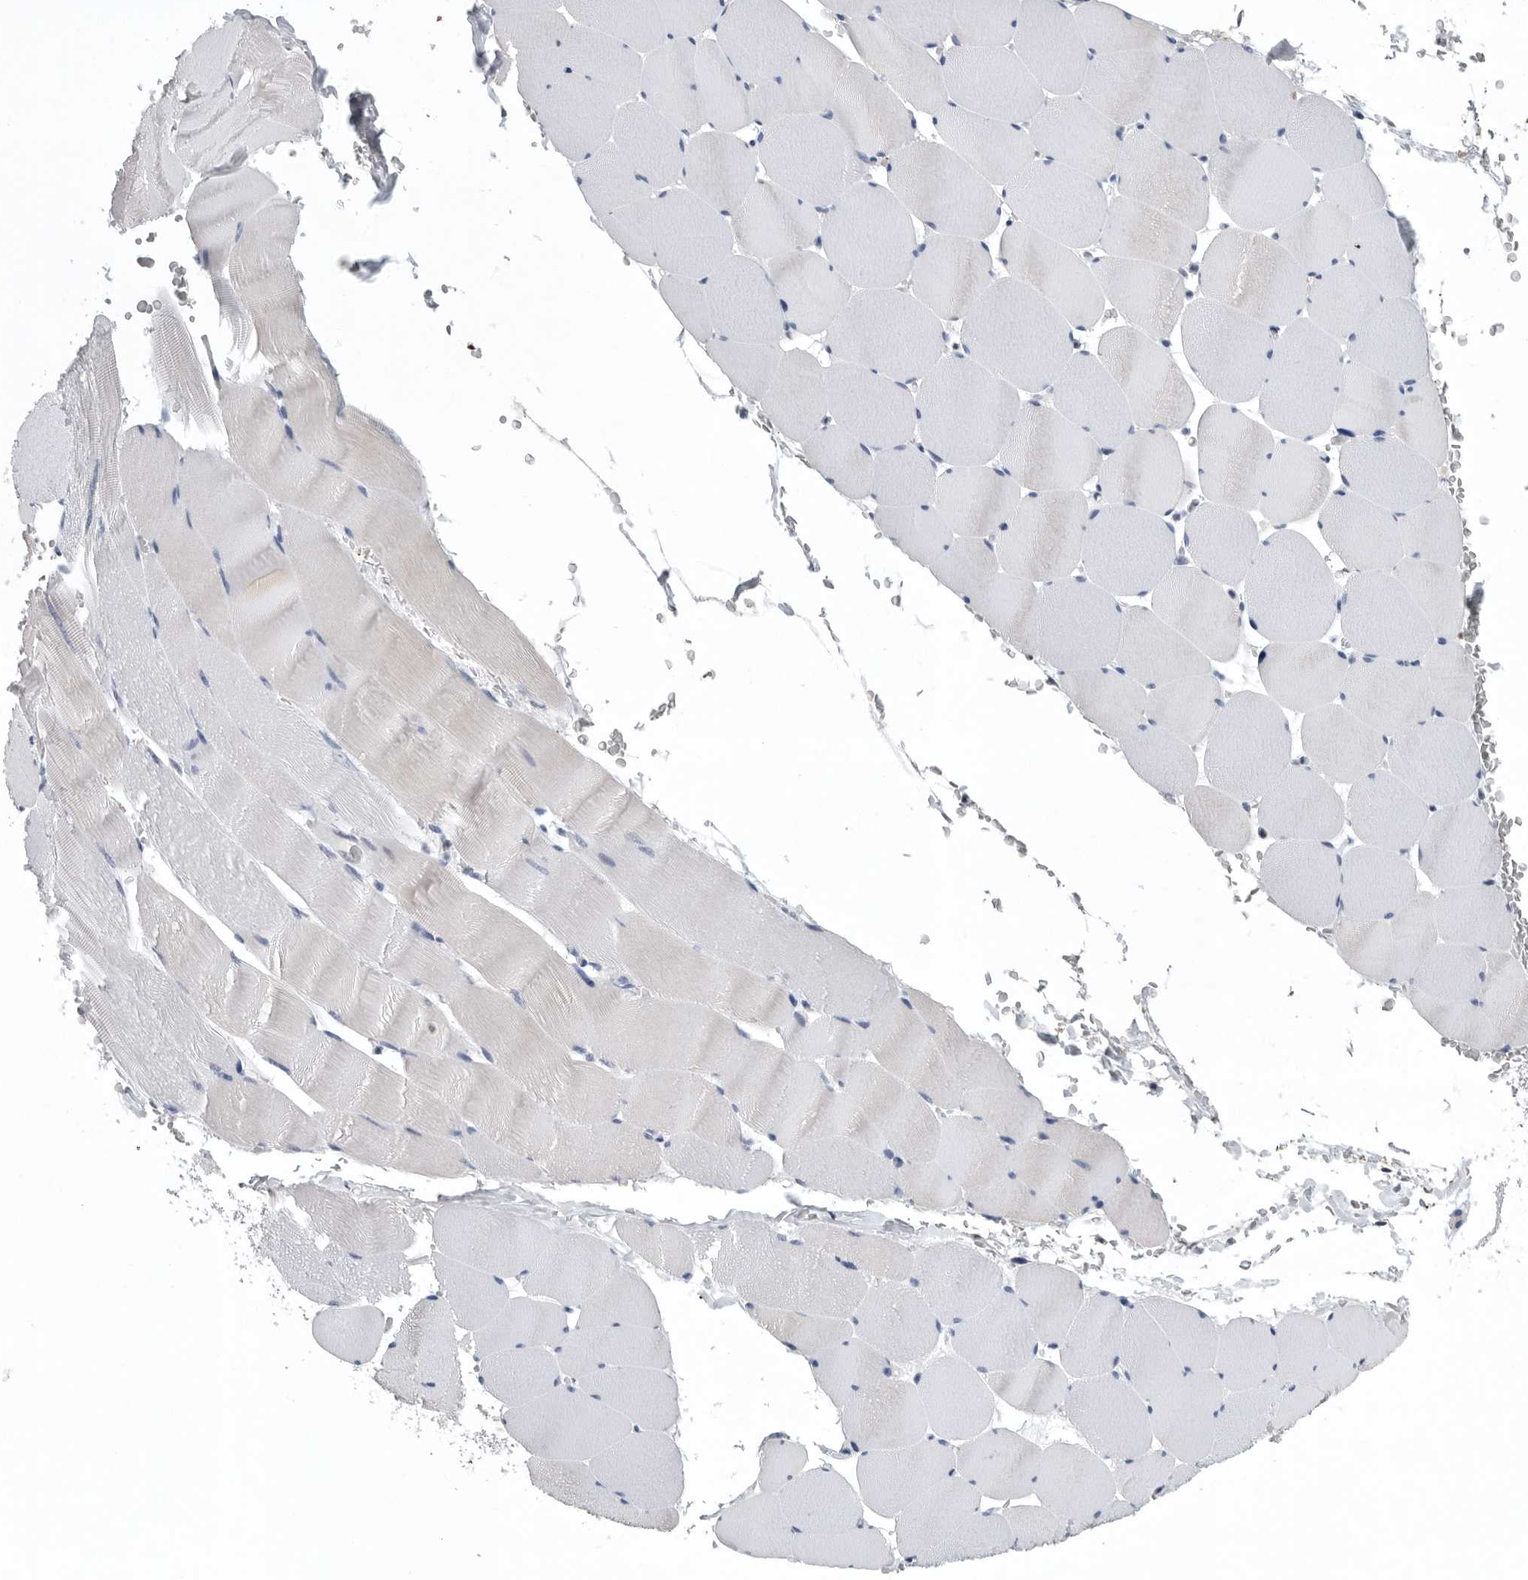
{"staining": {"intensity": "negative", "quantity": "none", "location": "none"}, "tissue": "skeletal muscle", "cell_type": "Myocytes", "image_type": "normal", "snomed": [{"axis": "morphology", "description": "Normal tissue, NOS"}, {"axis": "topography", "description": "Skeletal muscle"}], "caption": "High magnification brightfield microscopy of benign skeletal muscle stained with DAB (3,3'-diaminobenzidine) (brown) and counterstained with hematoxylin (blue): myocytes show no significant expression.", "gene": "PDCD4", "patient": {"sex": "male", "age": 62}}